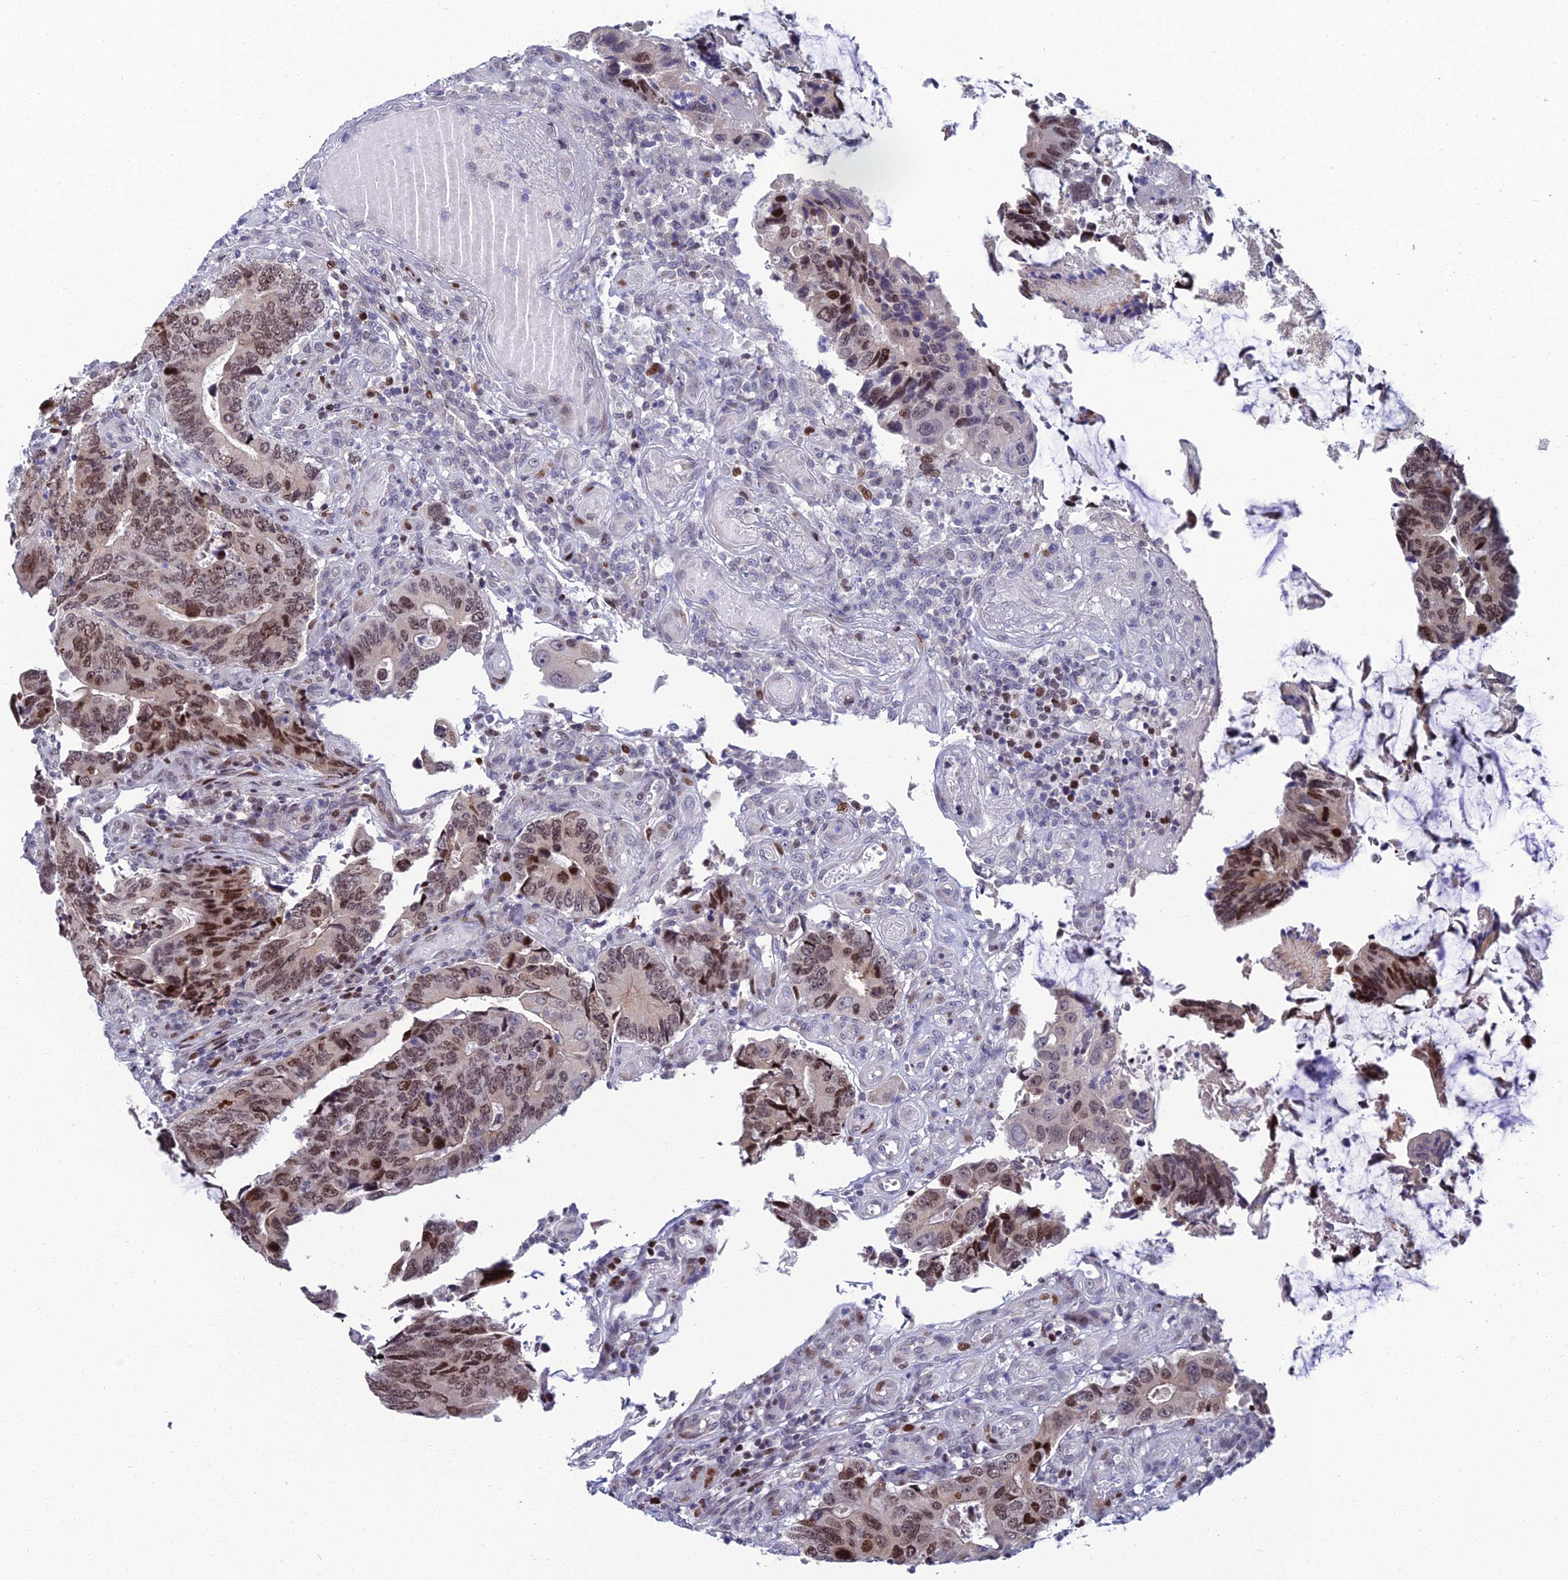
{"staining": {"intensity": "moderate", "quantity": ">75%", "location": "nuclear"}, "tissue": "colorectal cancer", "cell_type": "Tumor cells", "image_type": "cancer", "snomed": [{"axis": "morphology", "description": "Adenocarcinoma, NOS"}, {"axis": "topography", "description": "Colon"}], "caption": "Immunohistochemistry (DAB) staining of colorectal adenocarcinoma reveals moderate nuclear protein staining in approximately >75% of tumor cells.", "gene": "TAF9B", "patient": {"sex": "male", "age": 87}}